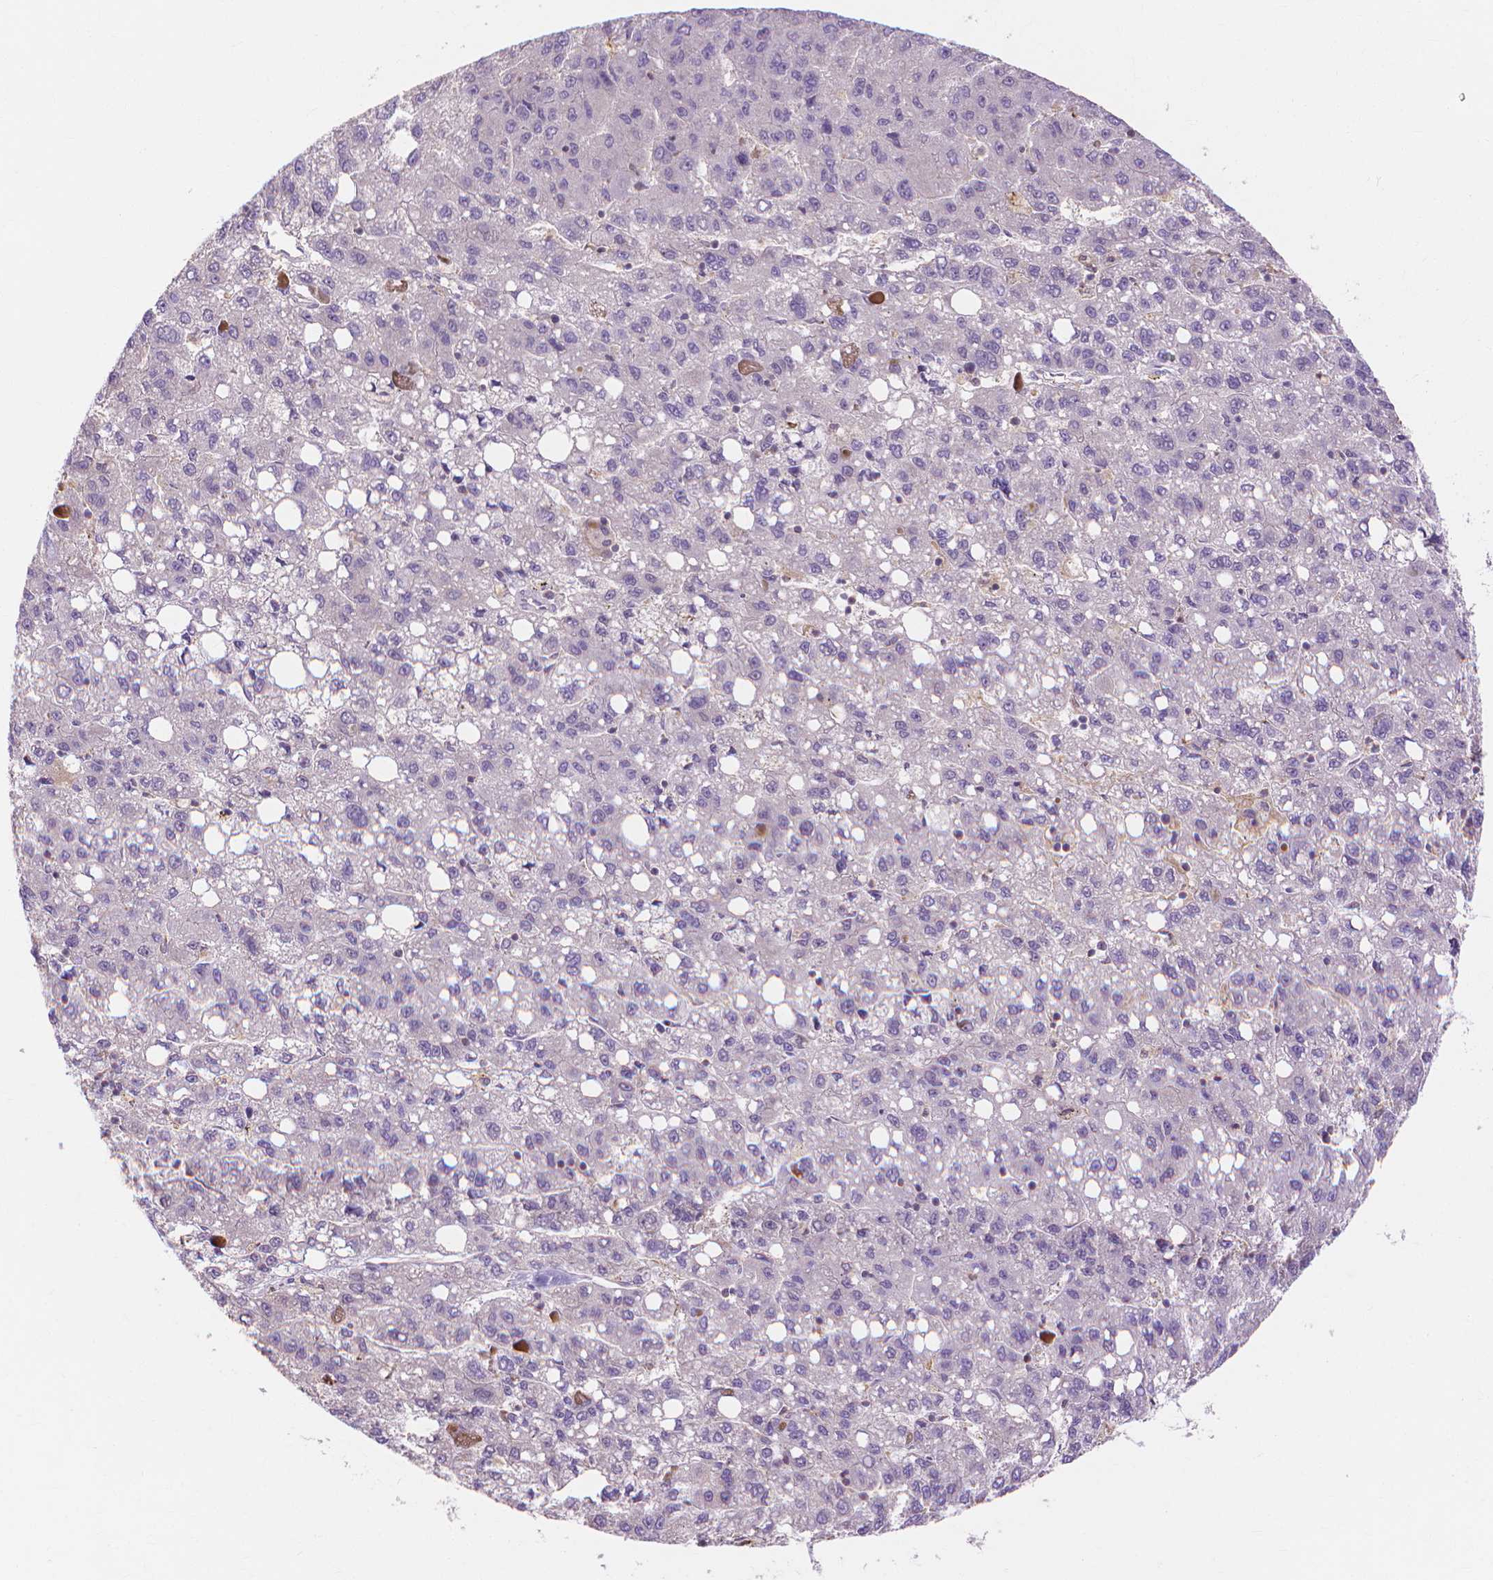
{"staining": {"intensity": "negative", "quantity": "none", "location": "none"}, "tissue": "liver cancer", "cell_type": "Tumor cells", "image_type": "cancer", "snomed": [{"axis": "morphology", "description": "Carcinoma, Hepatocellular, NOS"}, {"axis": "topography", "description": "Liver"}], "caption": "Immunohistochemical staining of human liver cancer exhibits no significant staining in tumor cells.", "gene": "PRDM13", "patient": {"sex": "female", "age": 82}}